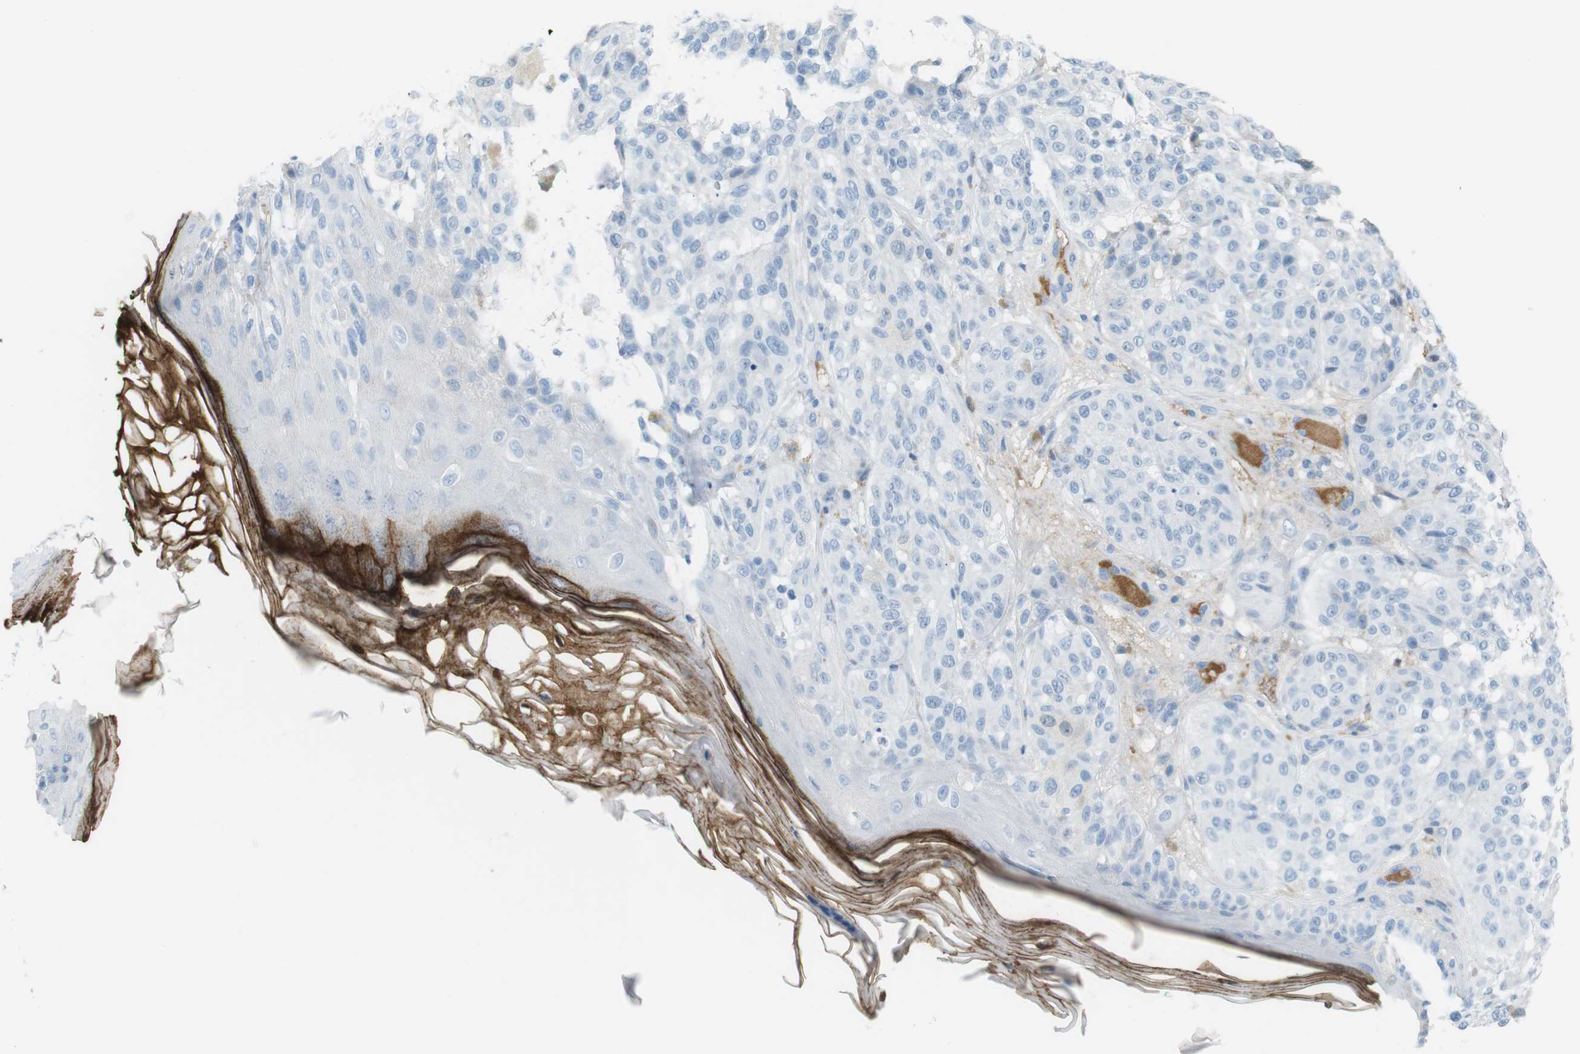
{"staining": {"intensity": "negative", "quantity": "none", "location": "none"}, "tissue": "melanoma", "cell_type": "Tumor cells", "image_type": "cancer", "snomed": [{"axis": "morphology", "description": "Malignant melanoma, NOS"}, {"axis": "topography", "description": "Skin"}], "caption": "Melanoma was stained to show a protein in brown. There is no significant staining in tumor cells.", "gene": "AZGP1", "patient": {"sex": "female", "age": 46}}